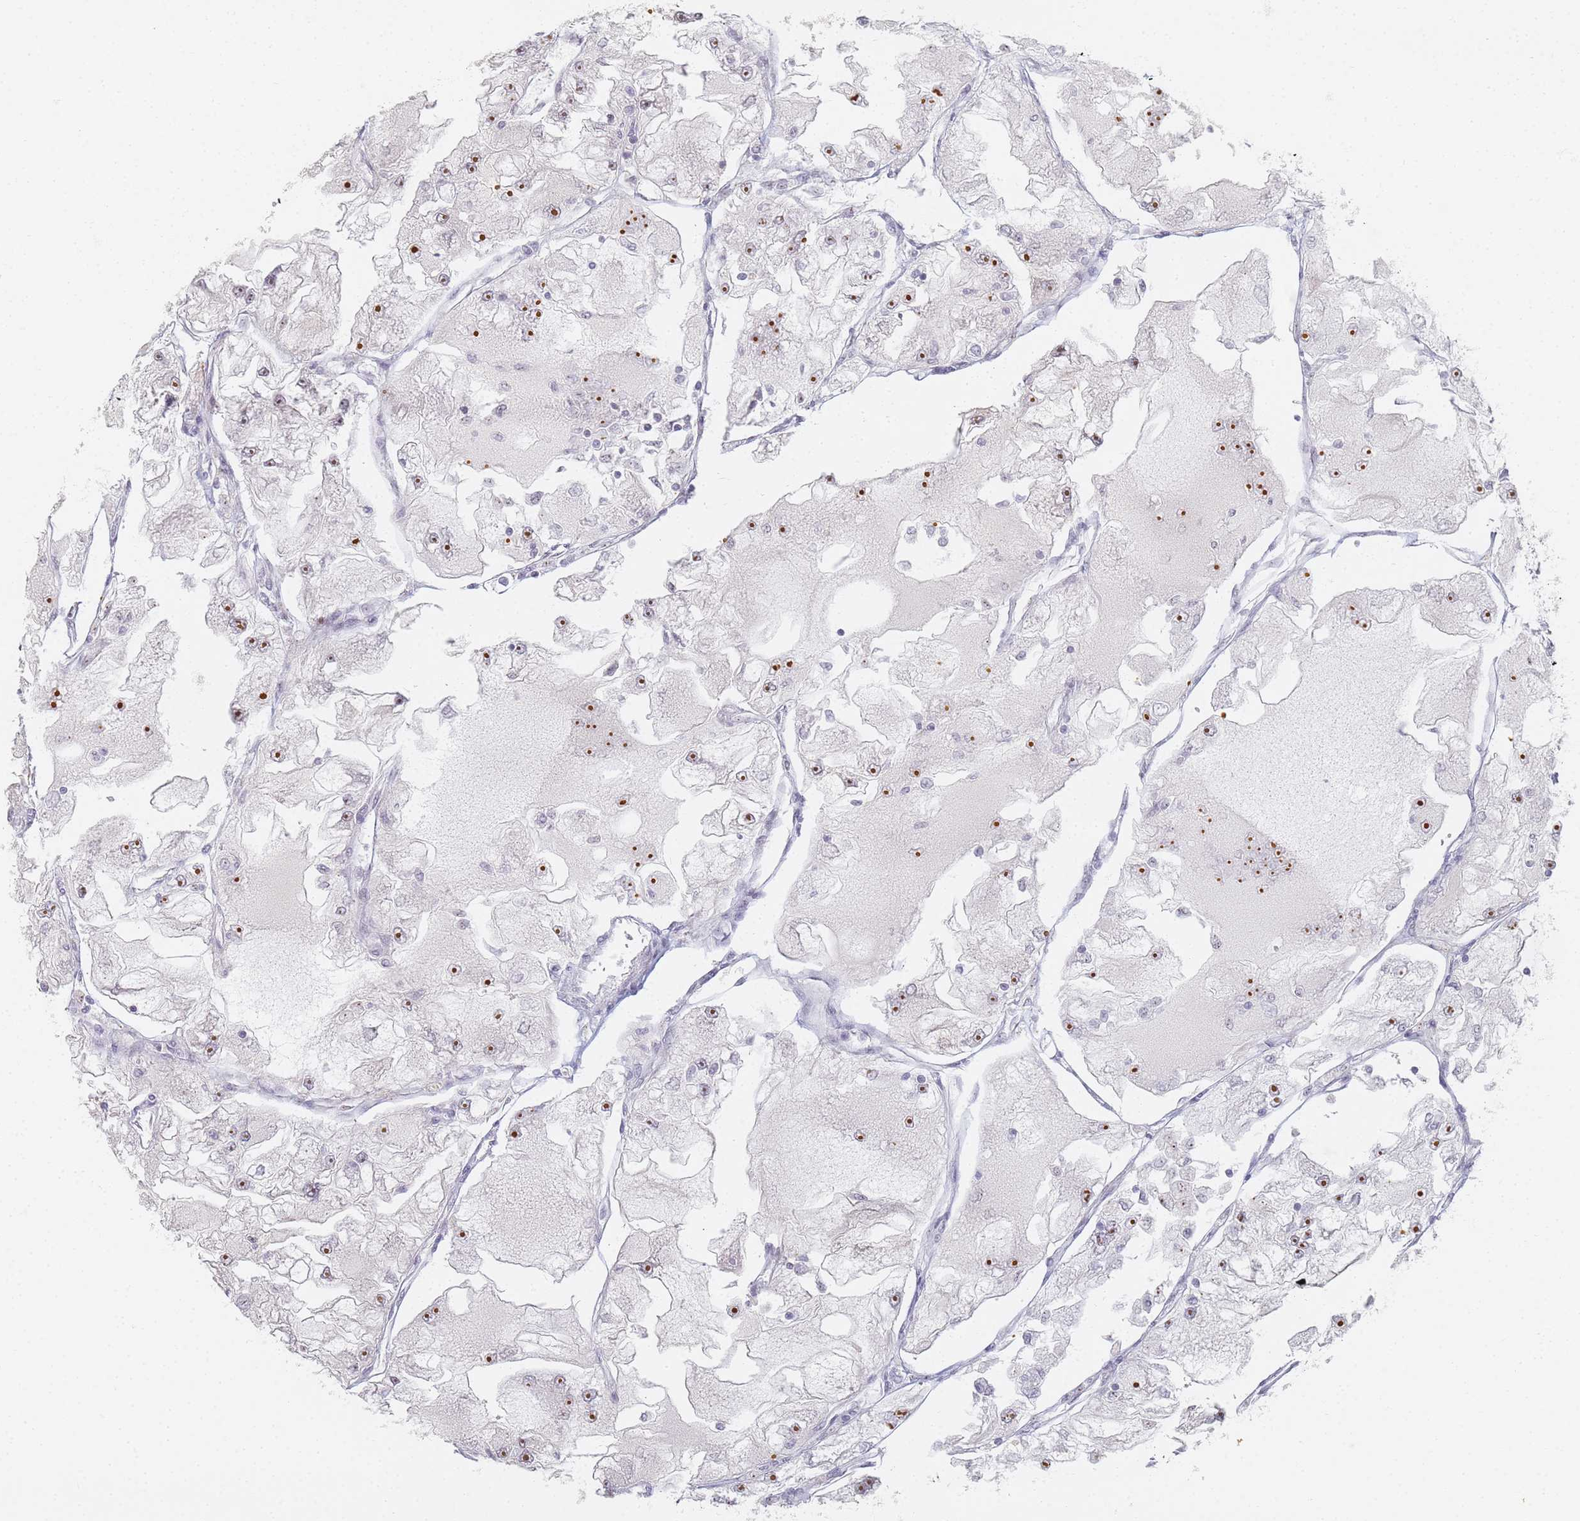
{"staining": {"intensity": "moderate", "quantity": ">75%", "location": "nuclear"}, "tissue": "renal cancer", "cell_type": "Tumor cells", "image_type": "cancer", "snomed": [{"axis": "morphology", "description": "Adenocarcinoma, NOS"}, {"axis": "topography", "description": "Kidney"}], "caption": "Renal cancer (adenocarcinoma) was stained to show a protein in brown. There is medium levels of moderate nuclear expression in about >75% of tumor cells.", "gene": "SLC38A9", "patient": {"sex": "female", "age": 72}}